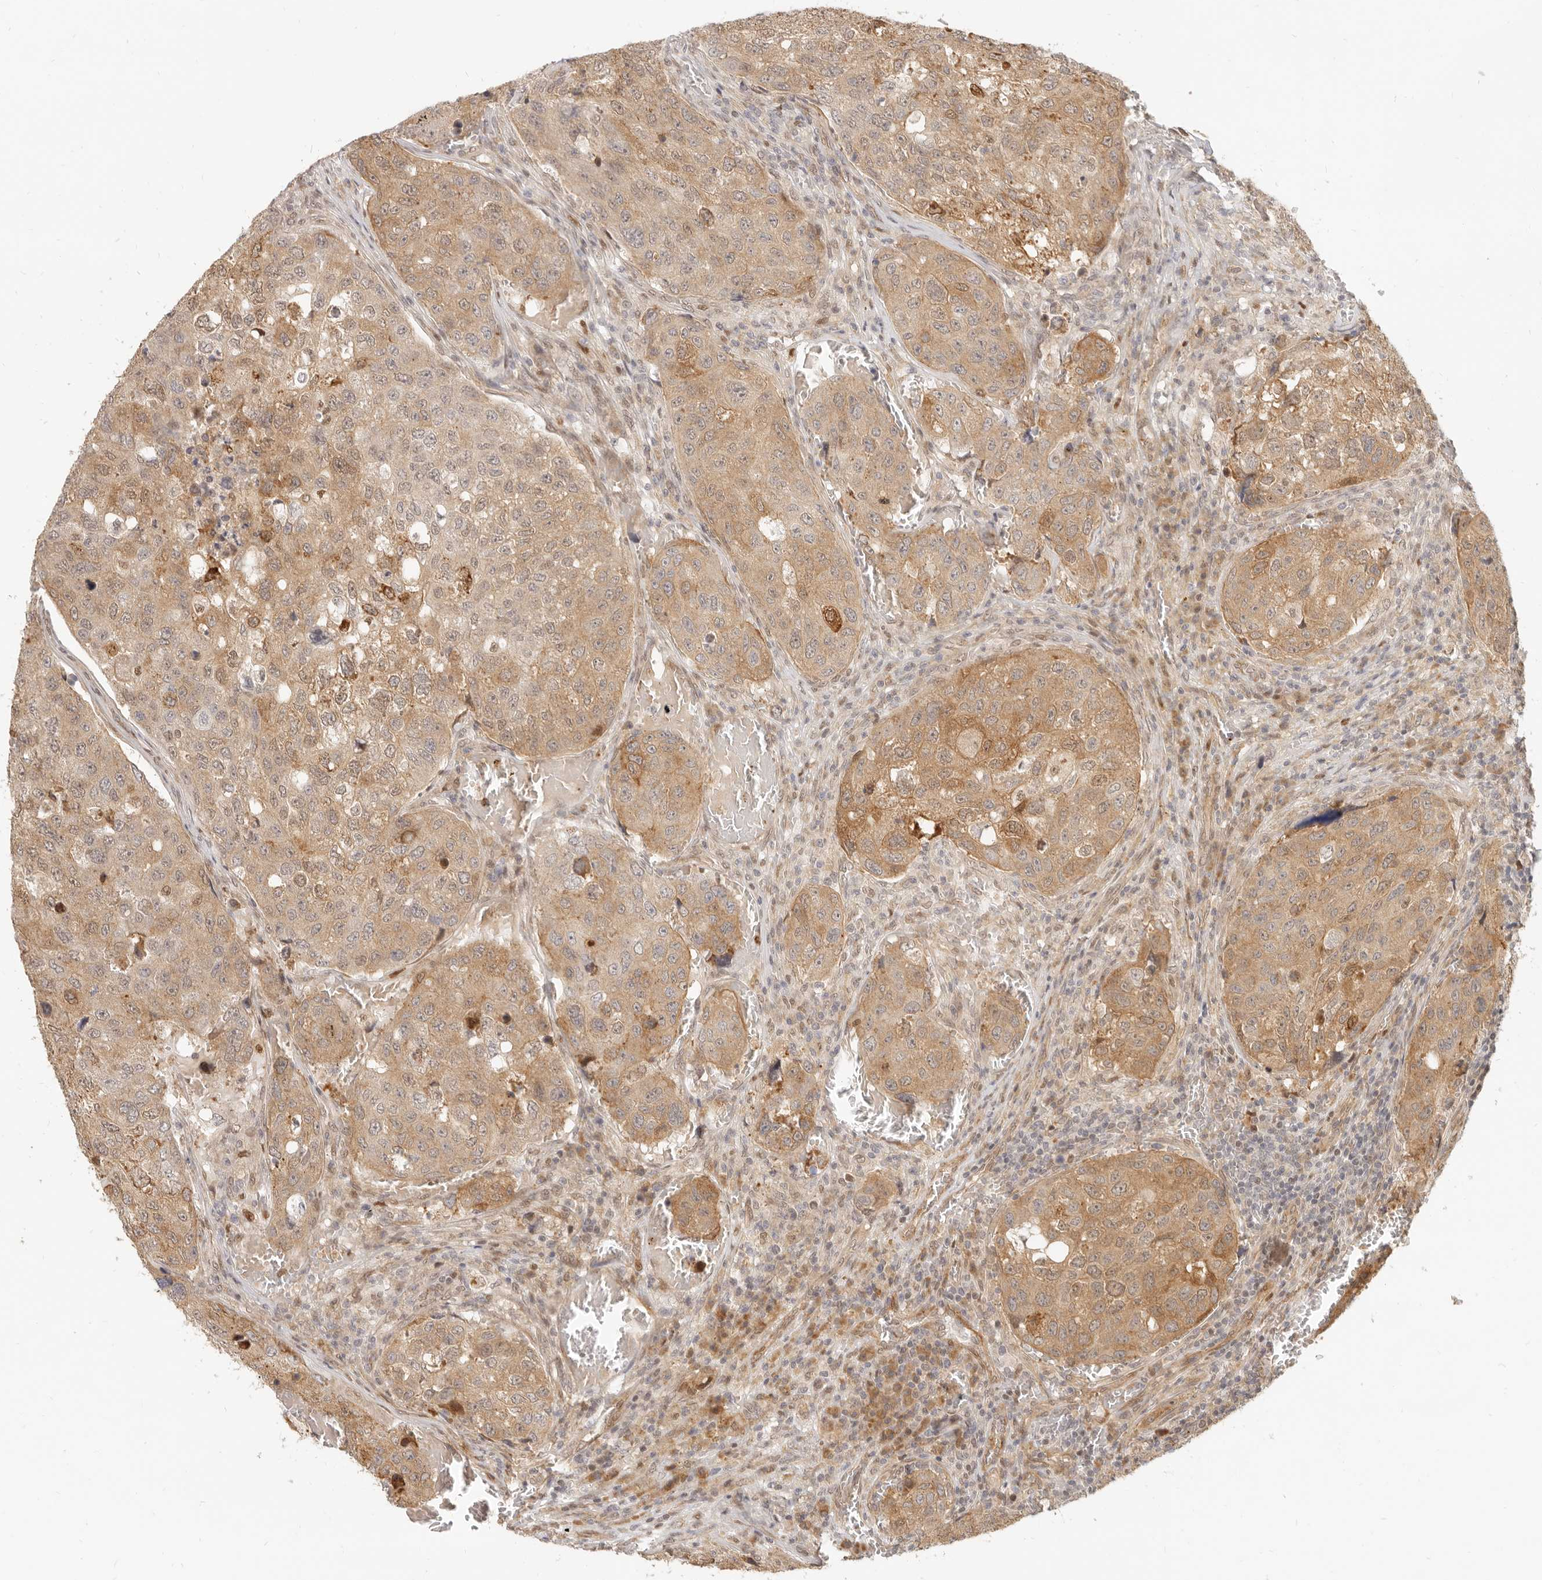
{"staining": {"intensity": "moderate", "quantity": "25%-75%", "location": "cytoplasmic/membranous"}, "tissue": "urothelial cancer", "cell_type": "Tumor cells", "image_type": "cancer", "snomed": [{"axis": "morphology", "description": "Urothelial carcinoma, High grade"}, {"axis": "topography", "description": "Lymph node"}, {"axis": "topography", "description": "Urinary bladder"}], "caption": "Immunohistochemistry histopathology image of neoplastic tissue: urothelial carcinoma (high-grade) stained using IHC reveals medium levels of moderate protein expression localized specifically in the cytoplasmic/membranous of tumor cells, appearing as a cytoplasmic/membranous brown color.", "gene": "TUFT1", "patient": {"sex": "male", "age": 51}}